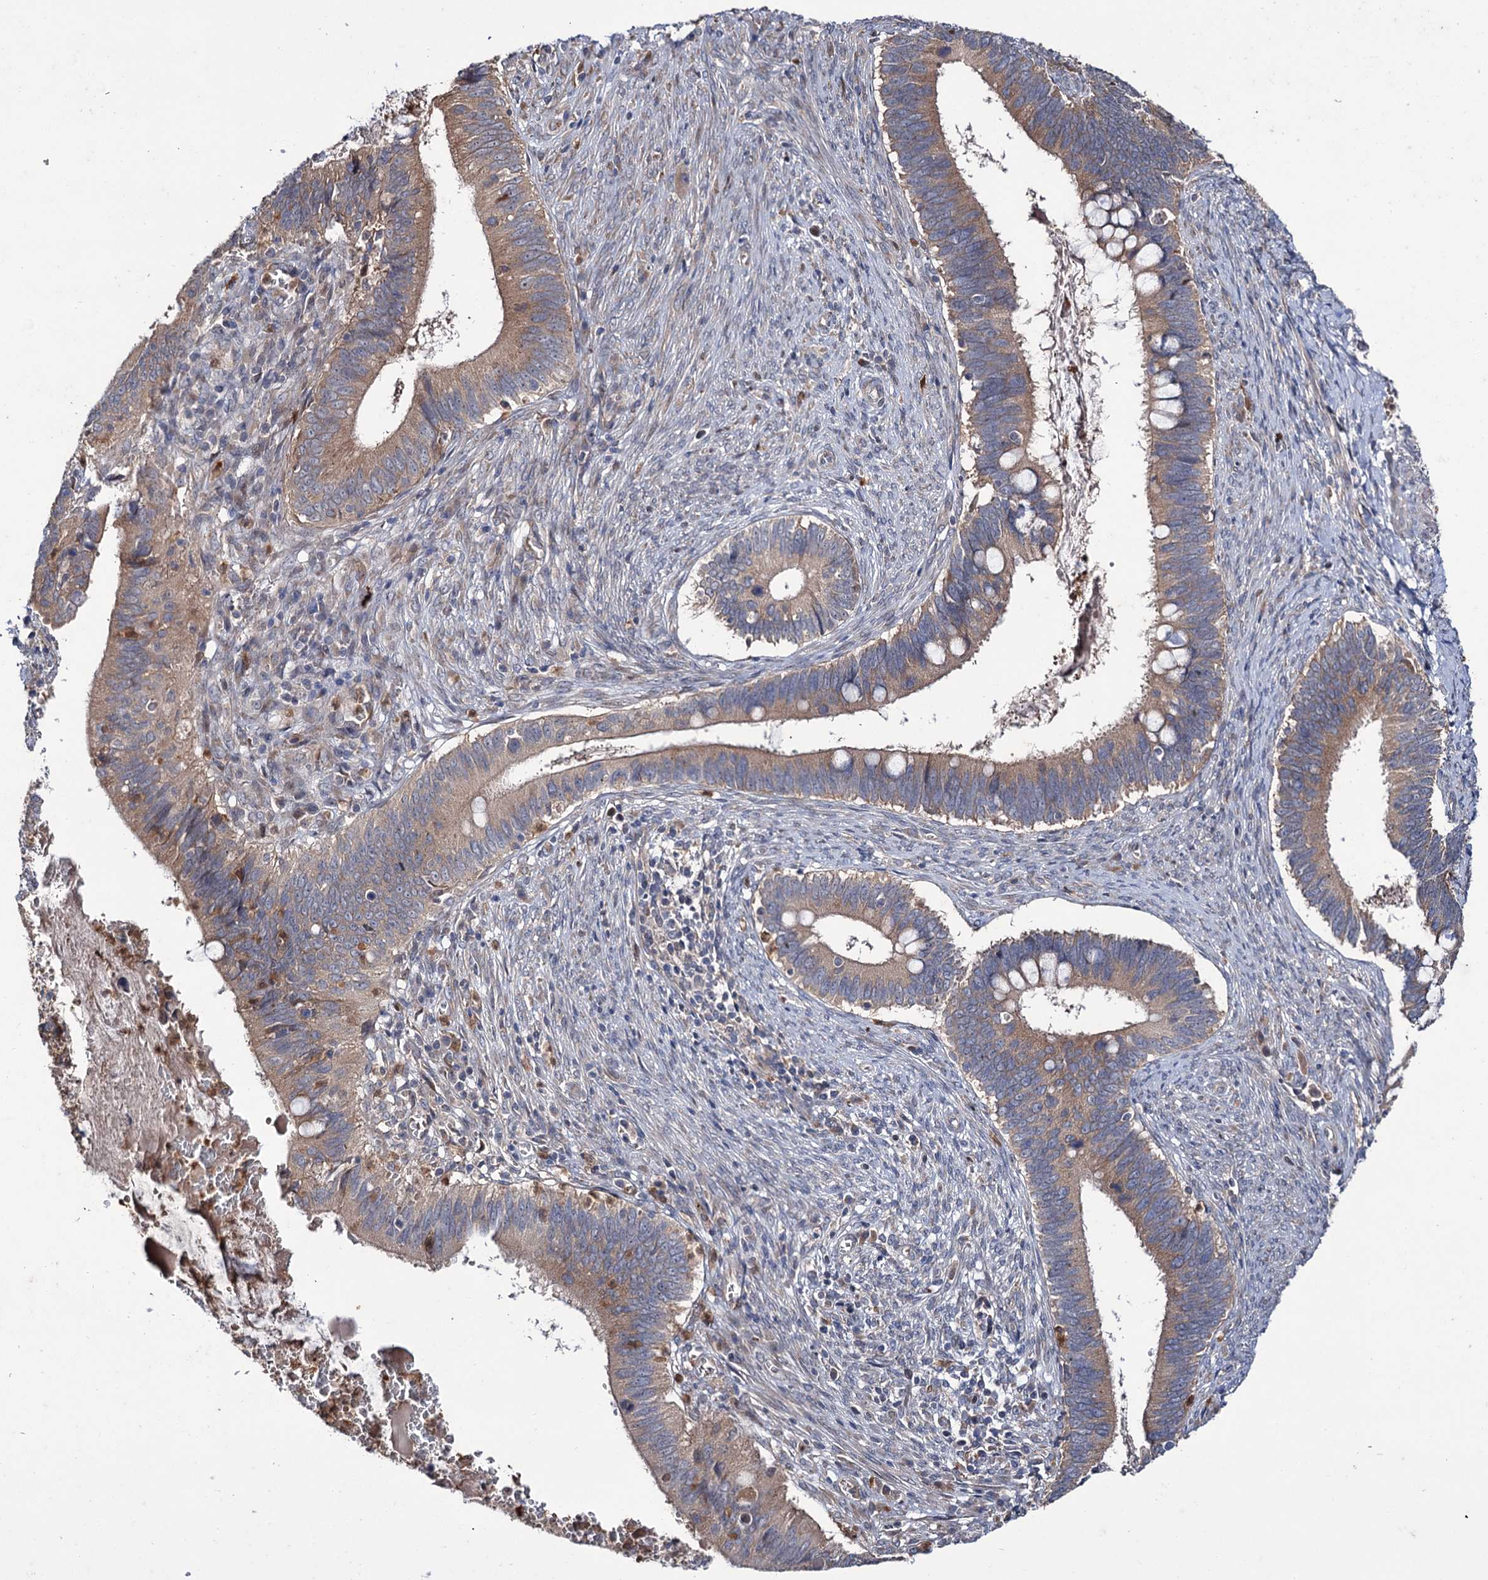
{"staining": {"intensity": "weak", "quantity": ">75%", "location": "cytoplasmic/membranous"}, "tissue": "cervical cancer", "cell_type": "Tumor cells", "image_type": "cancer", "snomed": [{"axis": "morphology", "description": "Adenocarcinoma, NOS"}, {"axis": "topography", "description": "Cervix"}], "caption": "Immunohistochemistry histopathology image of human adenocarcinoma (cervical) stained for a protein (brown), which exhibits low levels of weak cytoplasmic/membranous positivity in approximately >75% of tumor cells.", "gene": "PTPN3", "patient": {"sex": "female", "age": 42}}